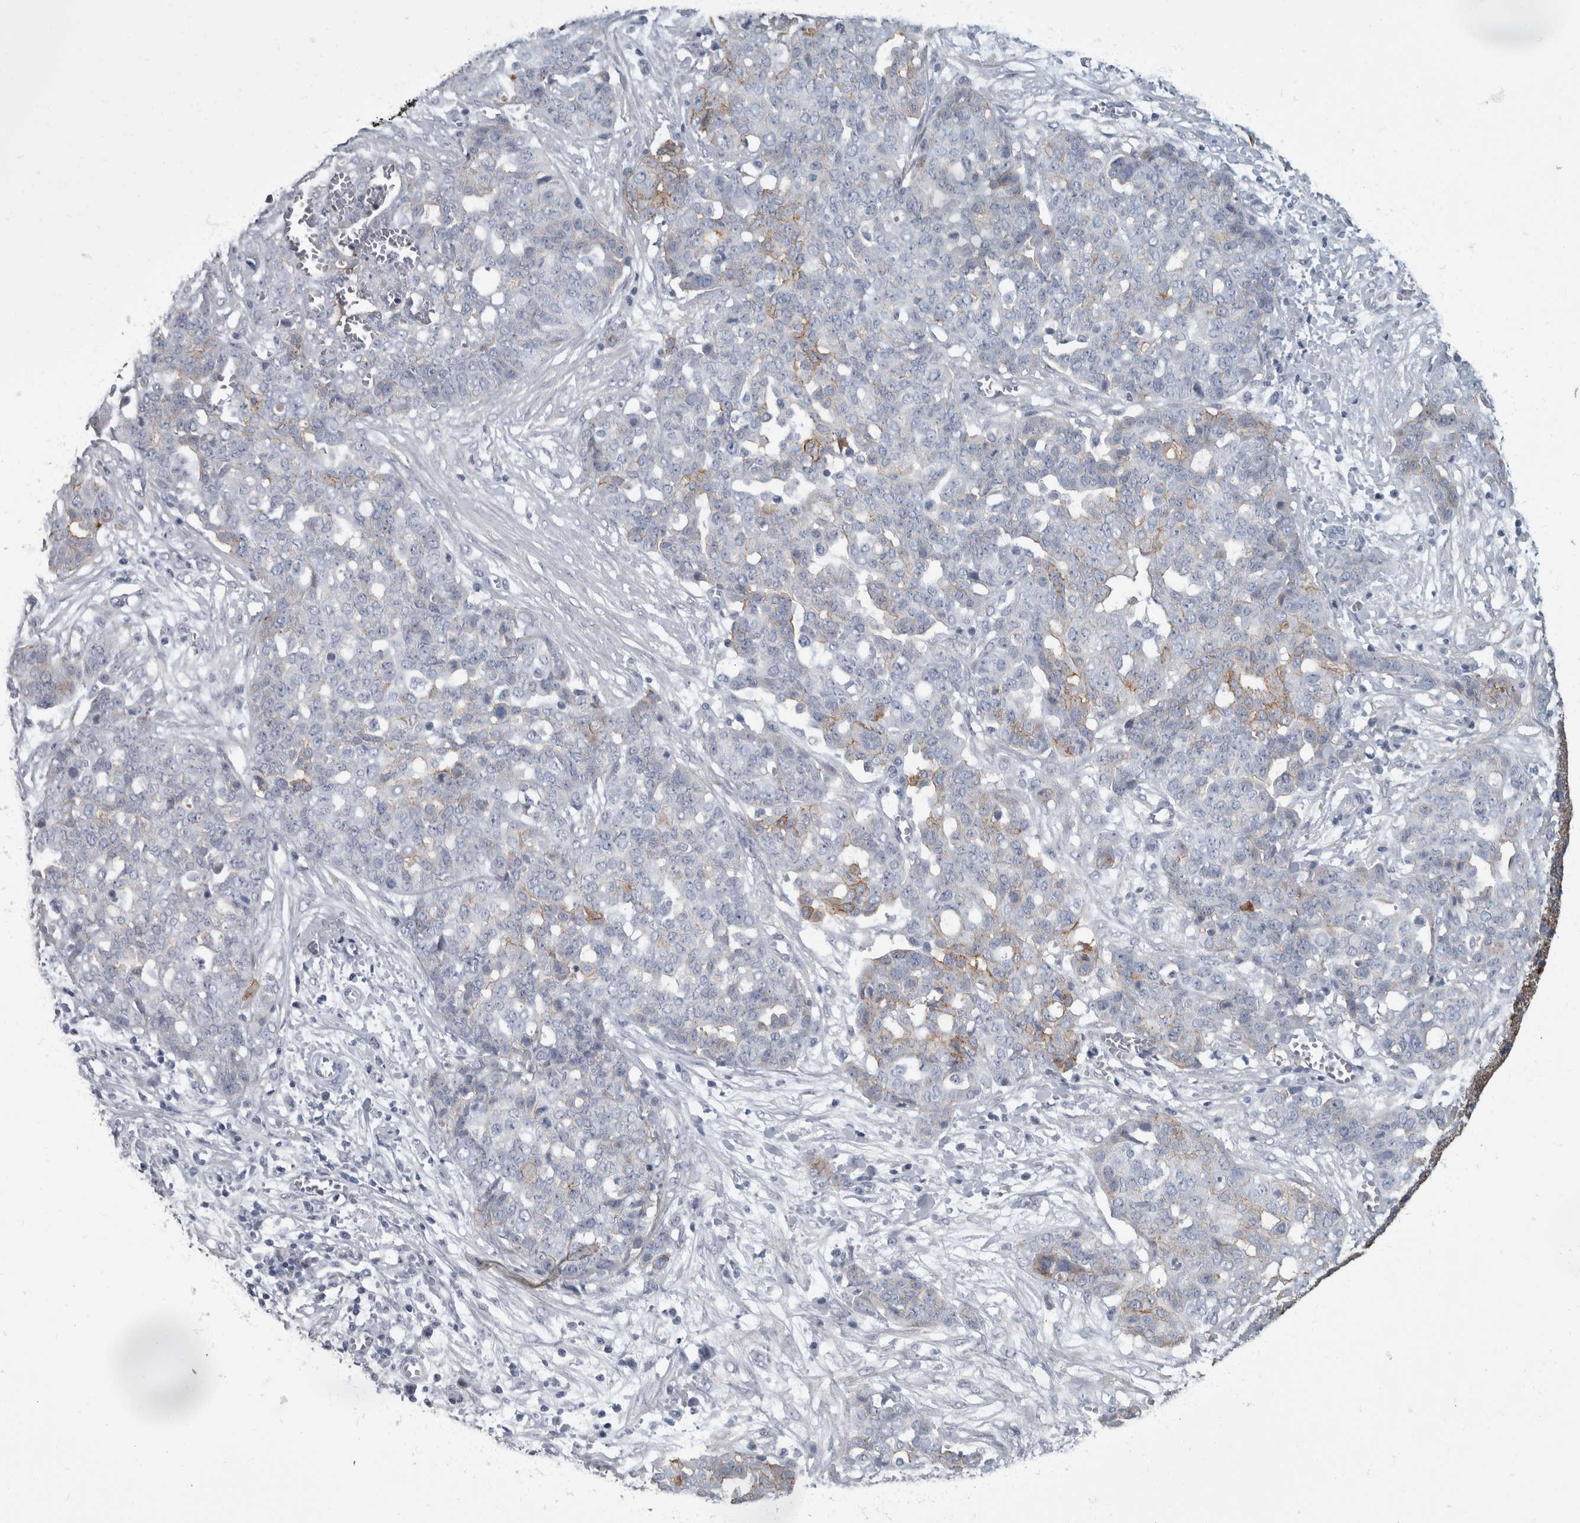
{"staining": {"intensity": "moderate", "quantity": "<25%", "location": "cytoplasmic/membranous"}, "tissue": "ovarian cancer", "cell_type": "Tumor cells", "image_type": "cancer", "snomed": [{"axis": "morphology", "description": "Cystadenocarcinoma, serous, NOS"}, {"axis": "topography", "description": "Soft tissue"}, {"axis": "topography", "description": "Ovary"}], "caption": "High-magnification brightfield microscopy of ovarian cancer stained with DAB (3,3'-diaminobenzidine) (brown) and counterstained with hematoxylin (blue). tumor cells exhibit moderate cytoplasmic/membranous staining is seen in about<25% of cells.", "gene": "DSG2", "patient": {"sex": "female", "age": 57}}